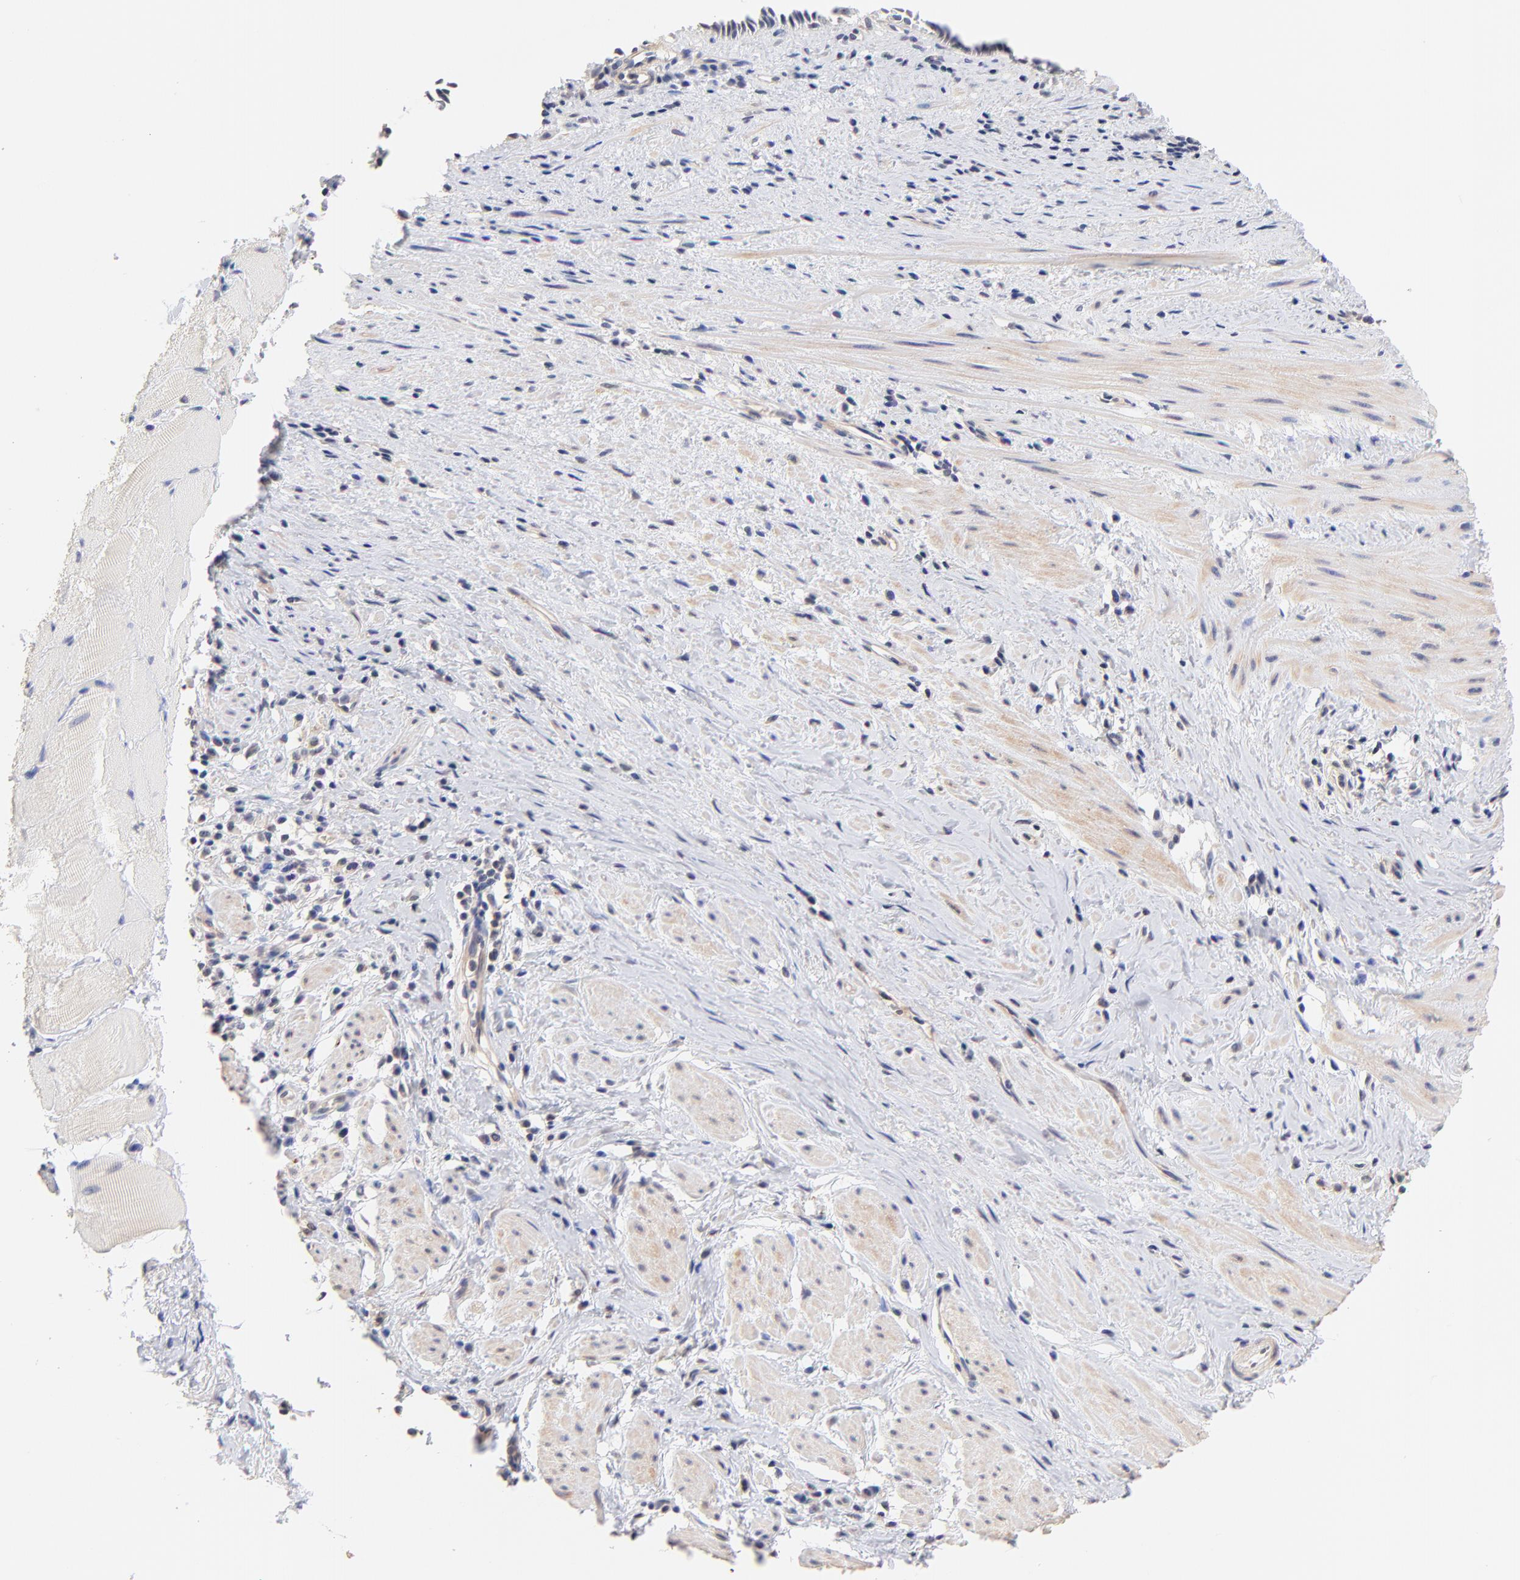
{"staining": {"intensity": "negative", "quantity": "none", "location": "none"}, "tissue": "esophagus", "cell_type": "Squamous epithelial cells", "image_type": "normal", "snomed": [{"axis": "morphology", "description": "Normal tissue, NOS"}, {"axis": "topography", "description": "Esophagus"}], "caption": "Image shows no significant protein staining in squamous epithelial cells of unremarkable esophagus.", "gene": "RIBC2", "patient": {"sex": "female", "age": 61}}